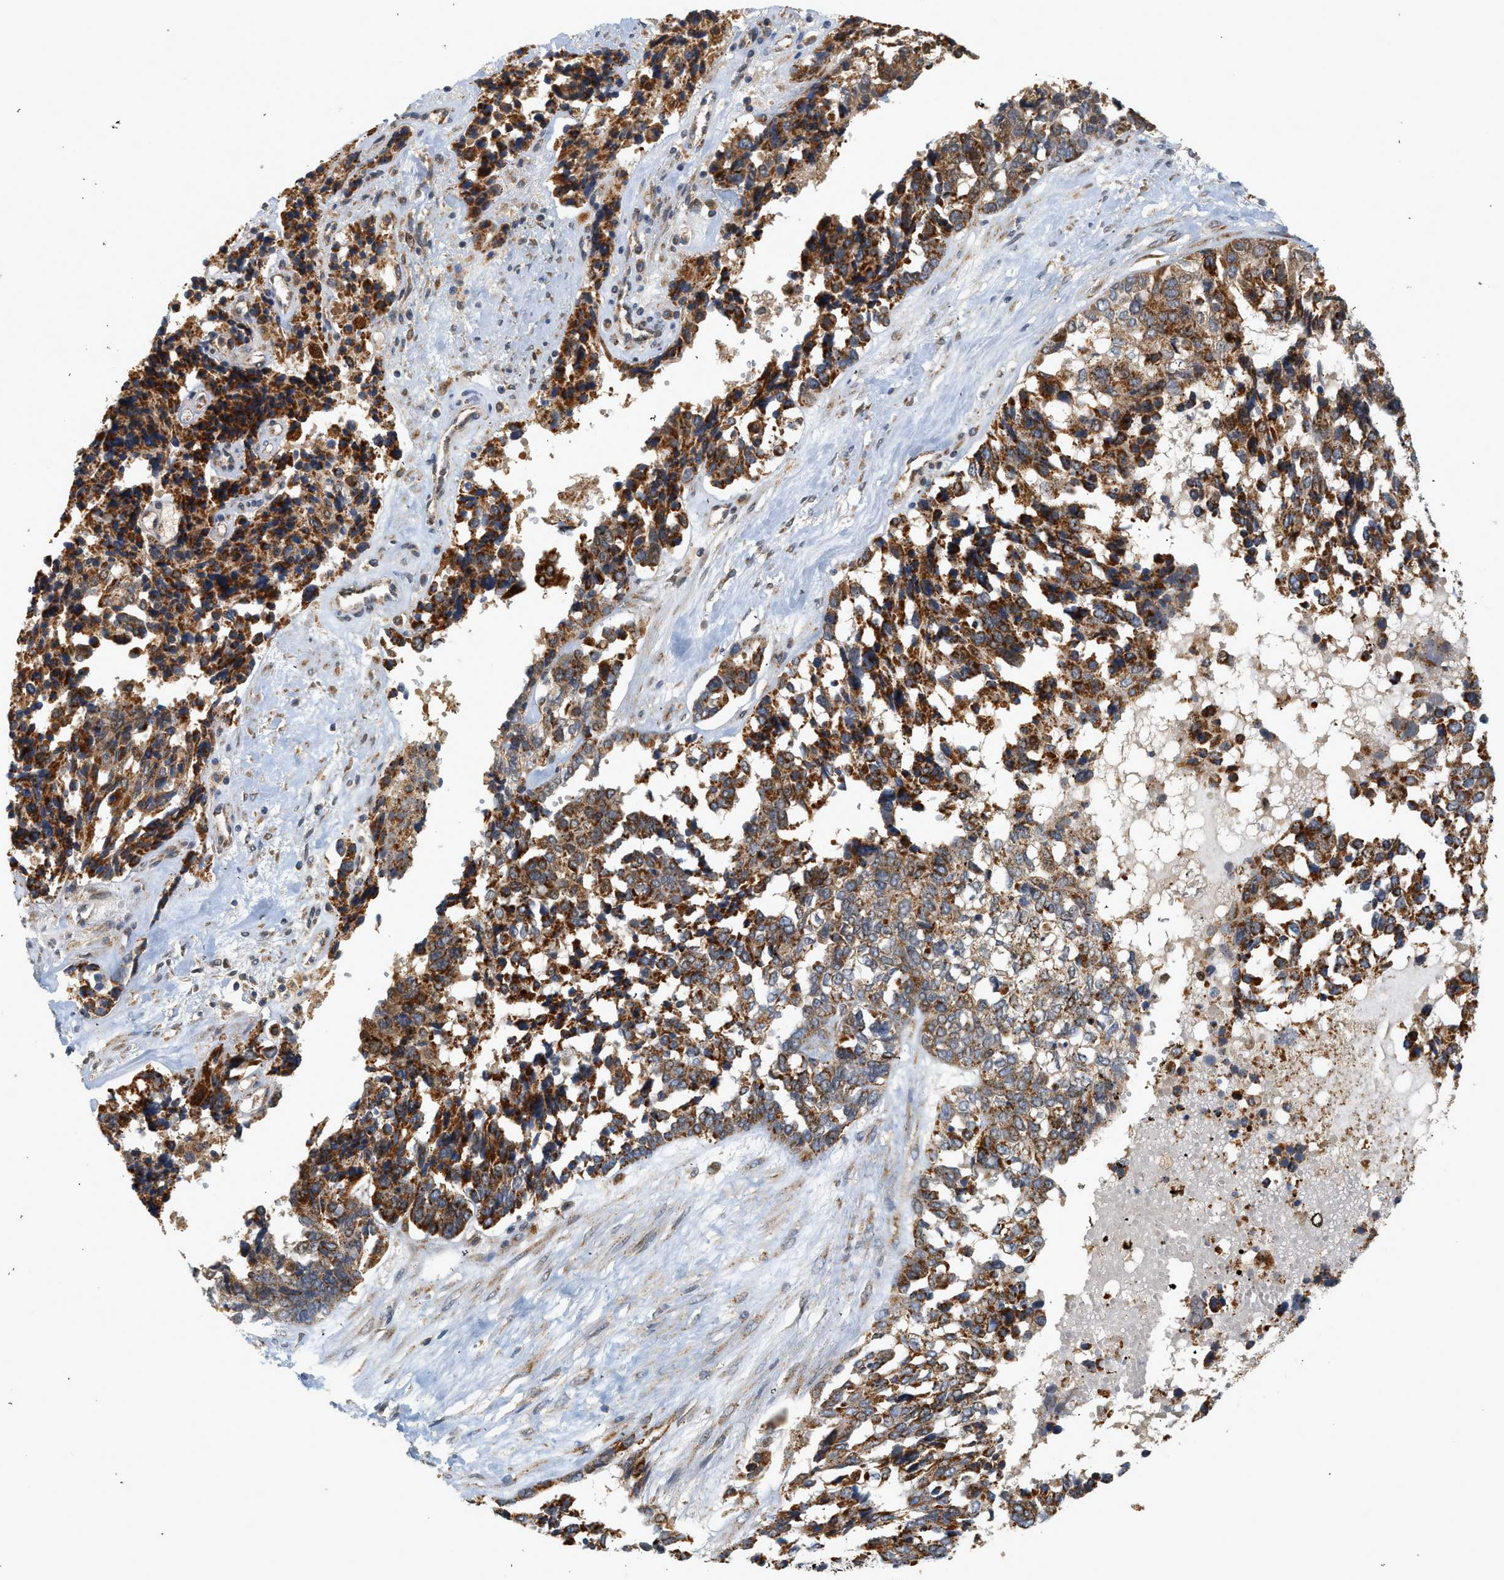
{"staining": {"intensity": "strong", "quantity": ">75%", "location": "cytoplasmic/membranous"}, "tissue": "ovarian cancer", "cell_type": "Tumor cells", "image_type": "cancer", "snomed": [{"axis": "morphology", "description": "Cystadenocarcinoma, serous, NOS"}, {"axis": "topography", "description": "Ovary"}], "caption": "Protein positivity by immunohistochemistry (IHC) demonstrates strong cytoplasmic/membranous staining in approximately >75% of tumor cells in ovarian cancer (serous cystadenocarcinoma).", "gene": "MCU", "patient": {"sex": "female", "age": 44}}